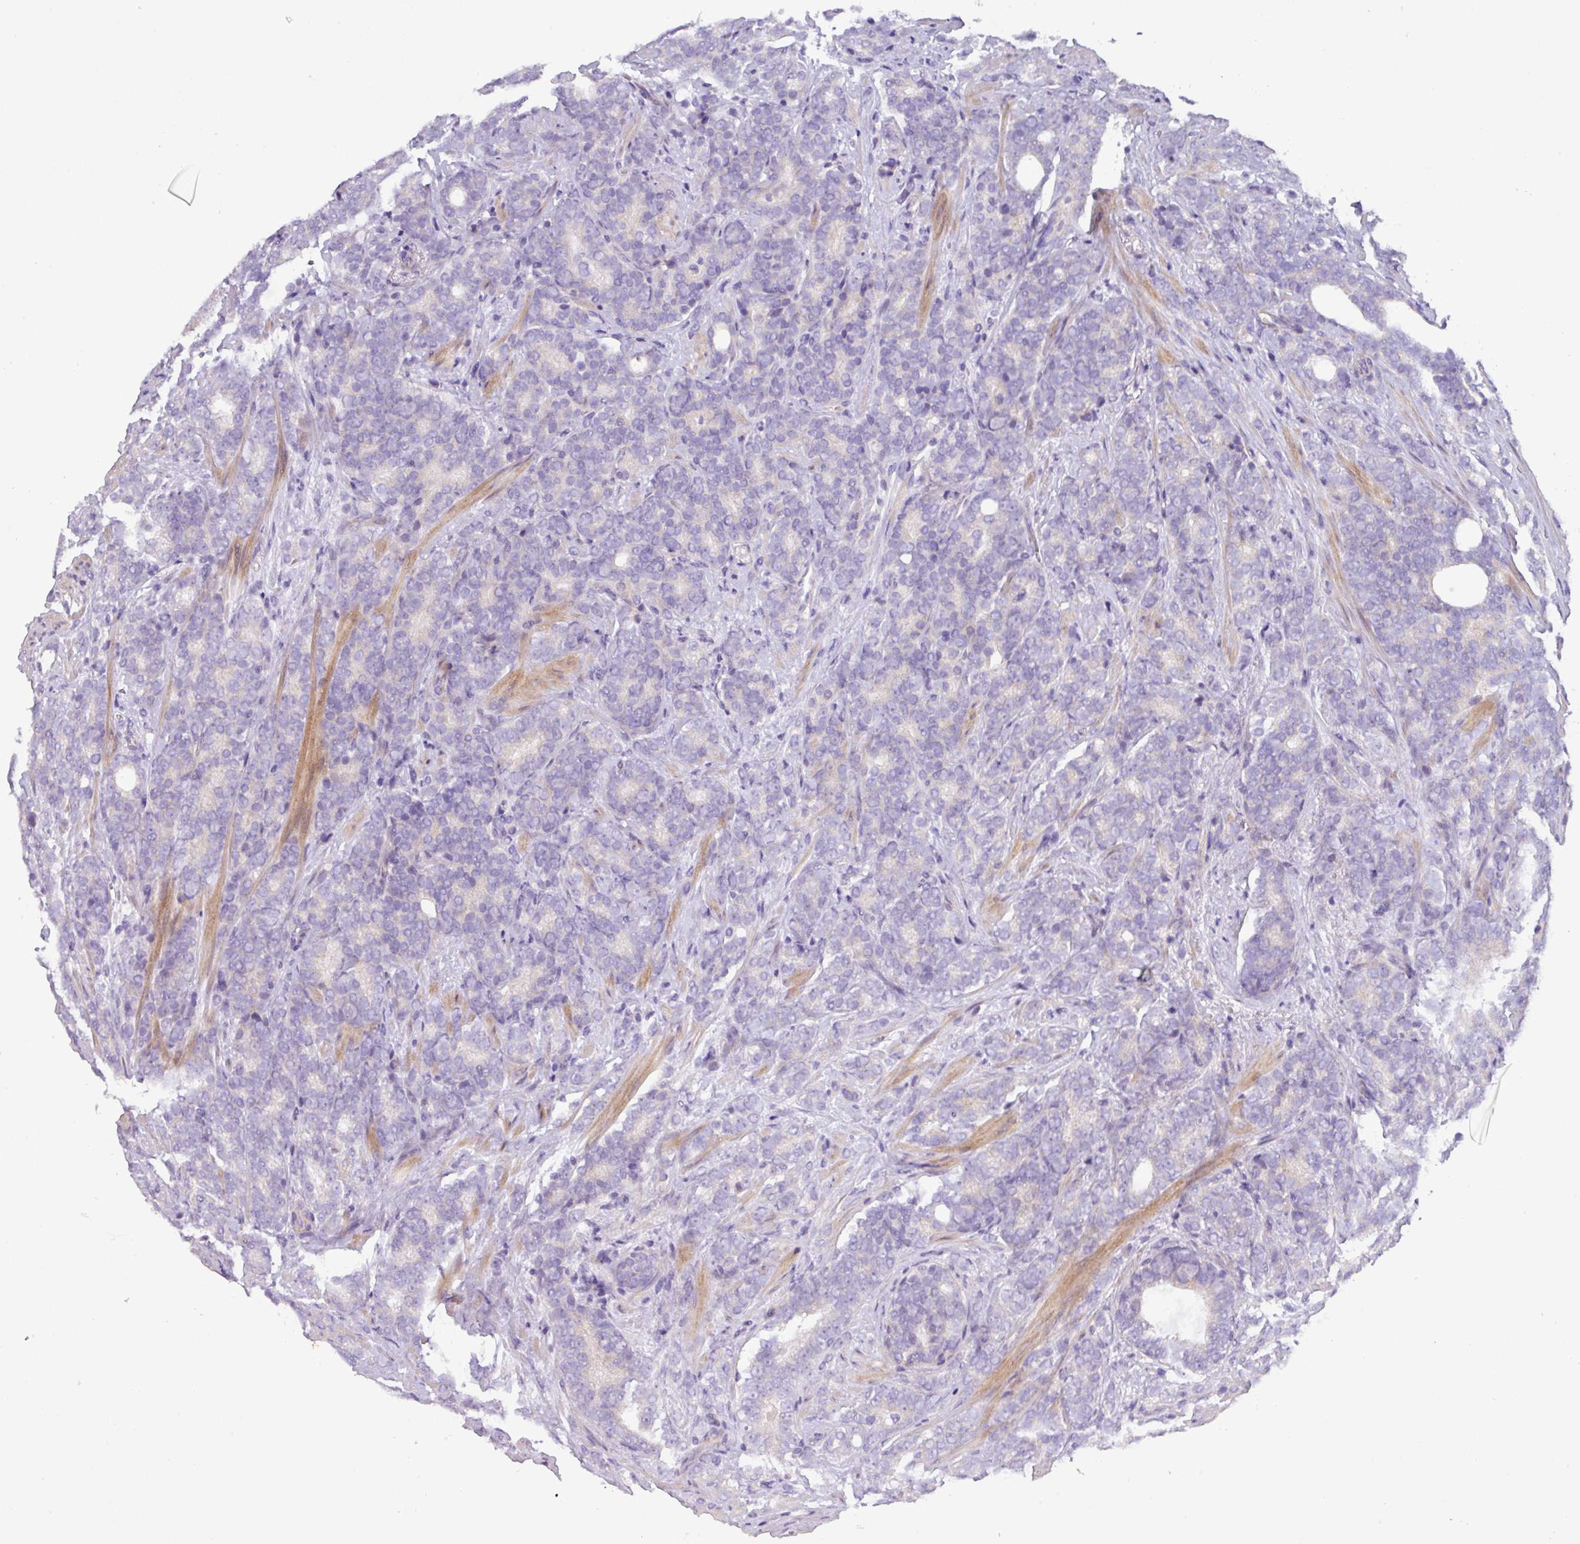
{"staining": {"intensity": "negative", "quantity": "none", "location": "none"}, "tissue": "prostate cancer", "cell_type": "Tumor cells", "image_type": "cancer", "snomed": [{"axis": "morphology", "description": "Adenocarcinoma, High grade"}, {"axis": "topography", "description": "Prostate"}], "caption": "High magnification brightfield microscopy of prostate cancer (high-grade adenocarcinoma) stained with DAB (3,3'-diaminobenzidine) (brown) and counterstained with hematoxylin (blue): tumor cells show no significant positivity. (Brightfield microscopy of DAB (3,3'-diaminobenzidine) IHC at high magnification).", "gene": "RGS16", "patient": {"sex": "male", "age": 64}}